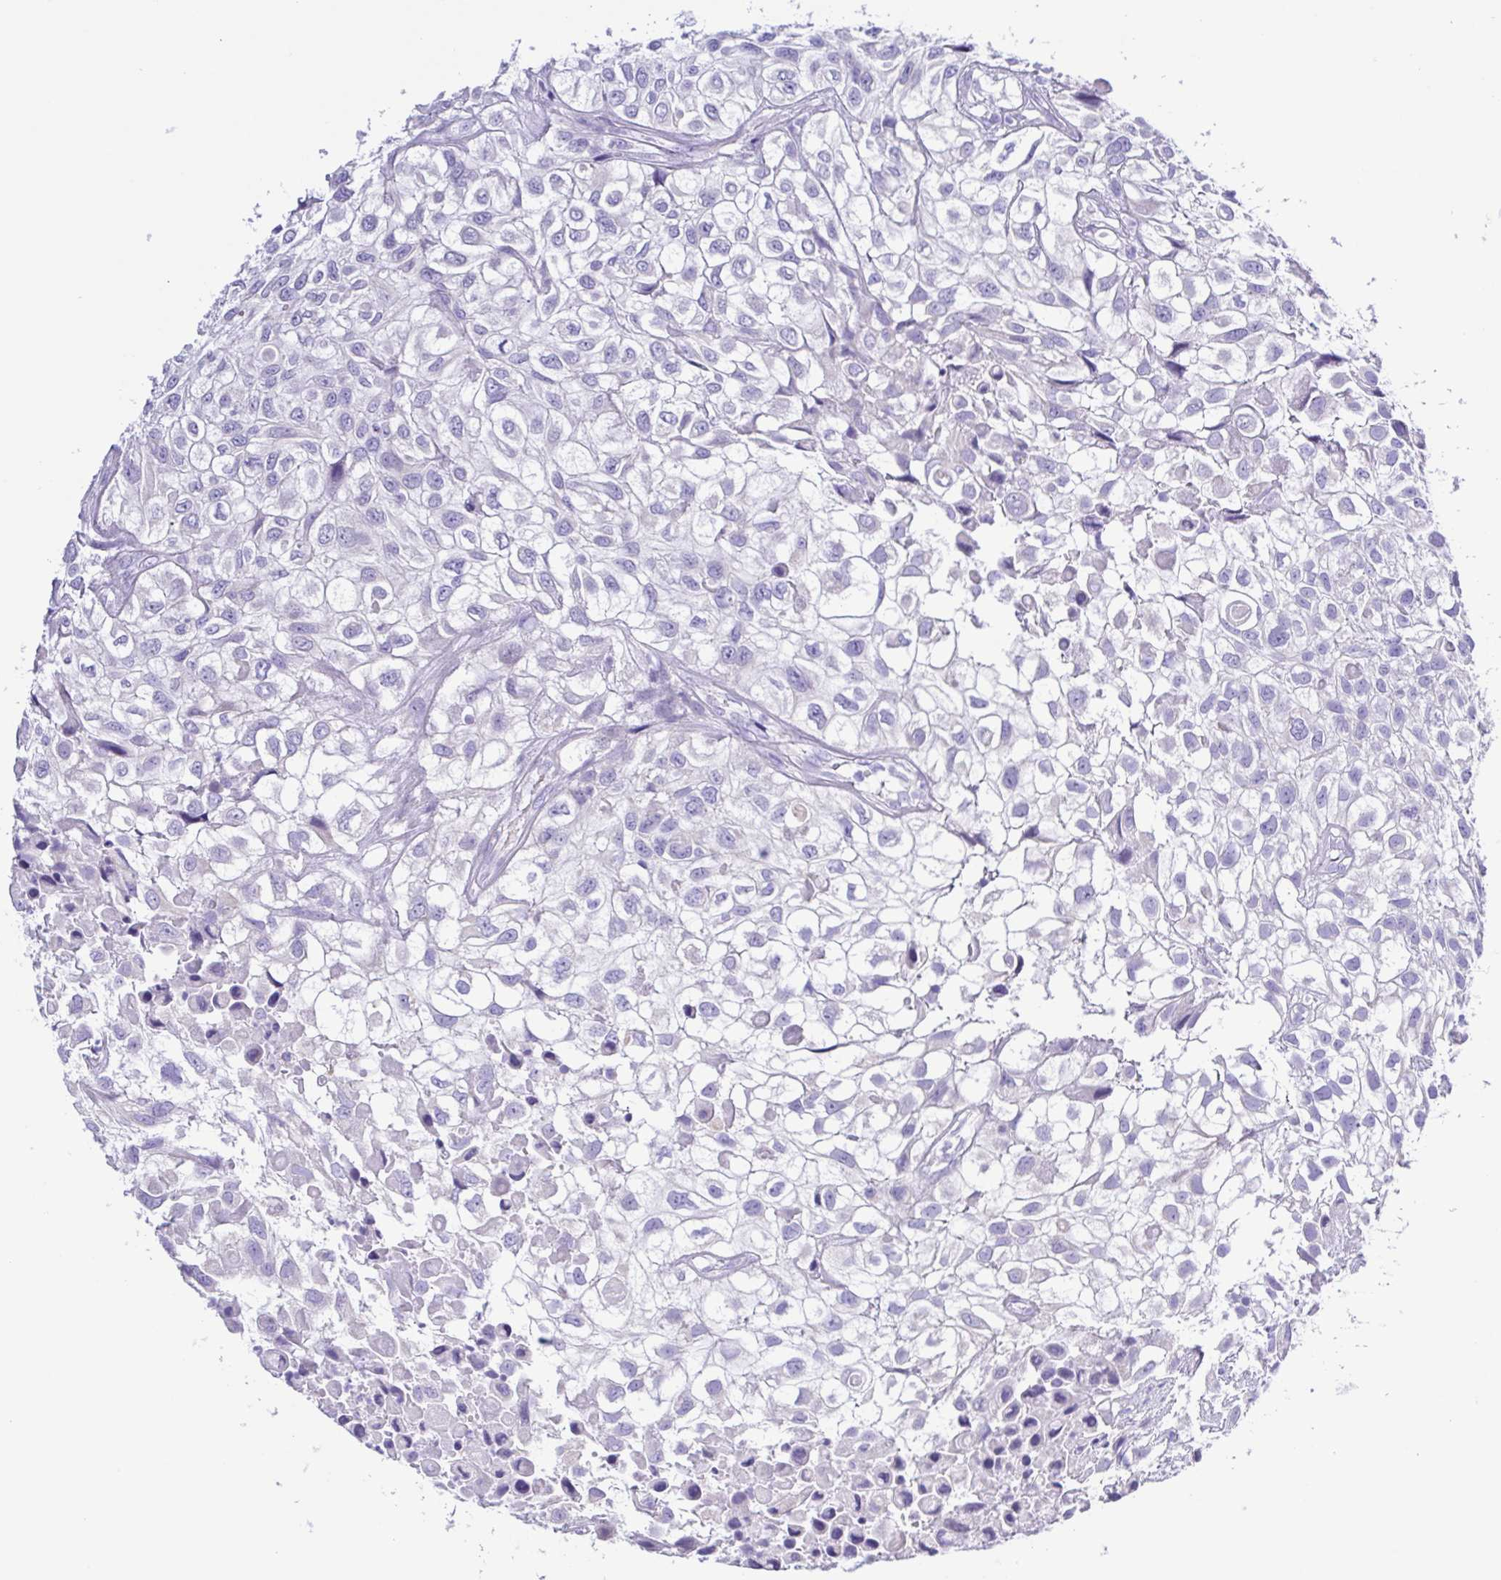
{"staining": {"intensity": "negative", "quantity": "none", "location": "none"}, "tissue": "urothelial cancer", "cell_type": "Tumor cells", "image_type": "cancer", "snomed": [{"axis": "morphology", "description": "Urothelial carcinoma, High grade"}, {"axis": "topography", "description": "Urinary bladder"}], "caption": "A histopathology image of human urothelial cancer is negative for staining in tumor cells.", "gene": "CD72", "patient": {"sex": "male", "age": 56}}